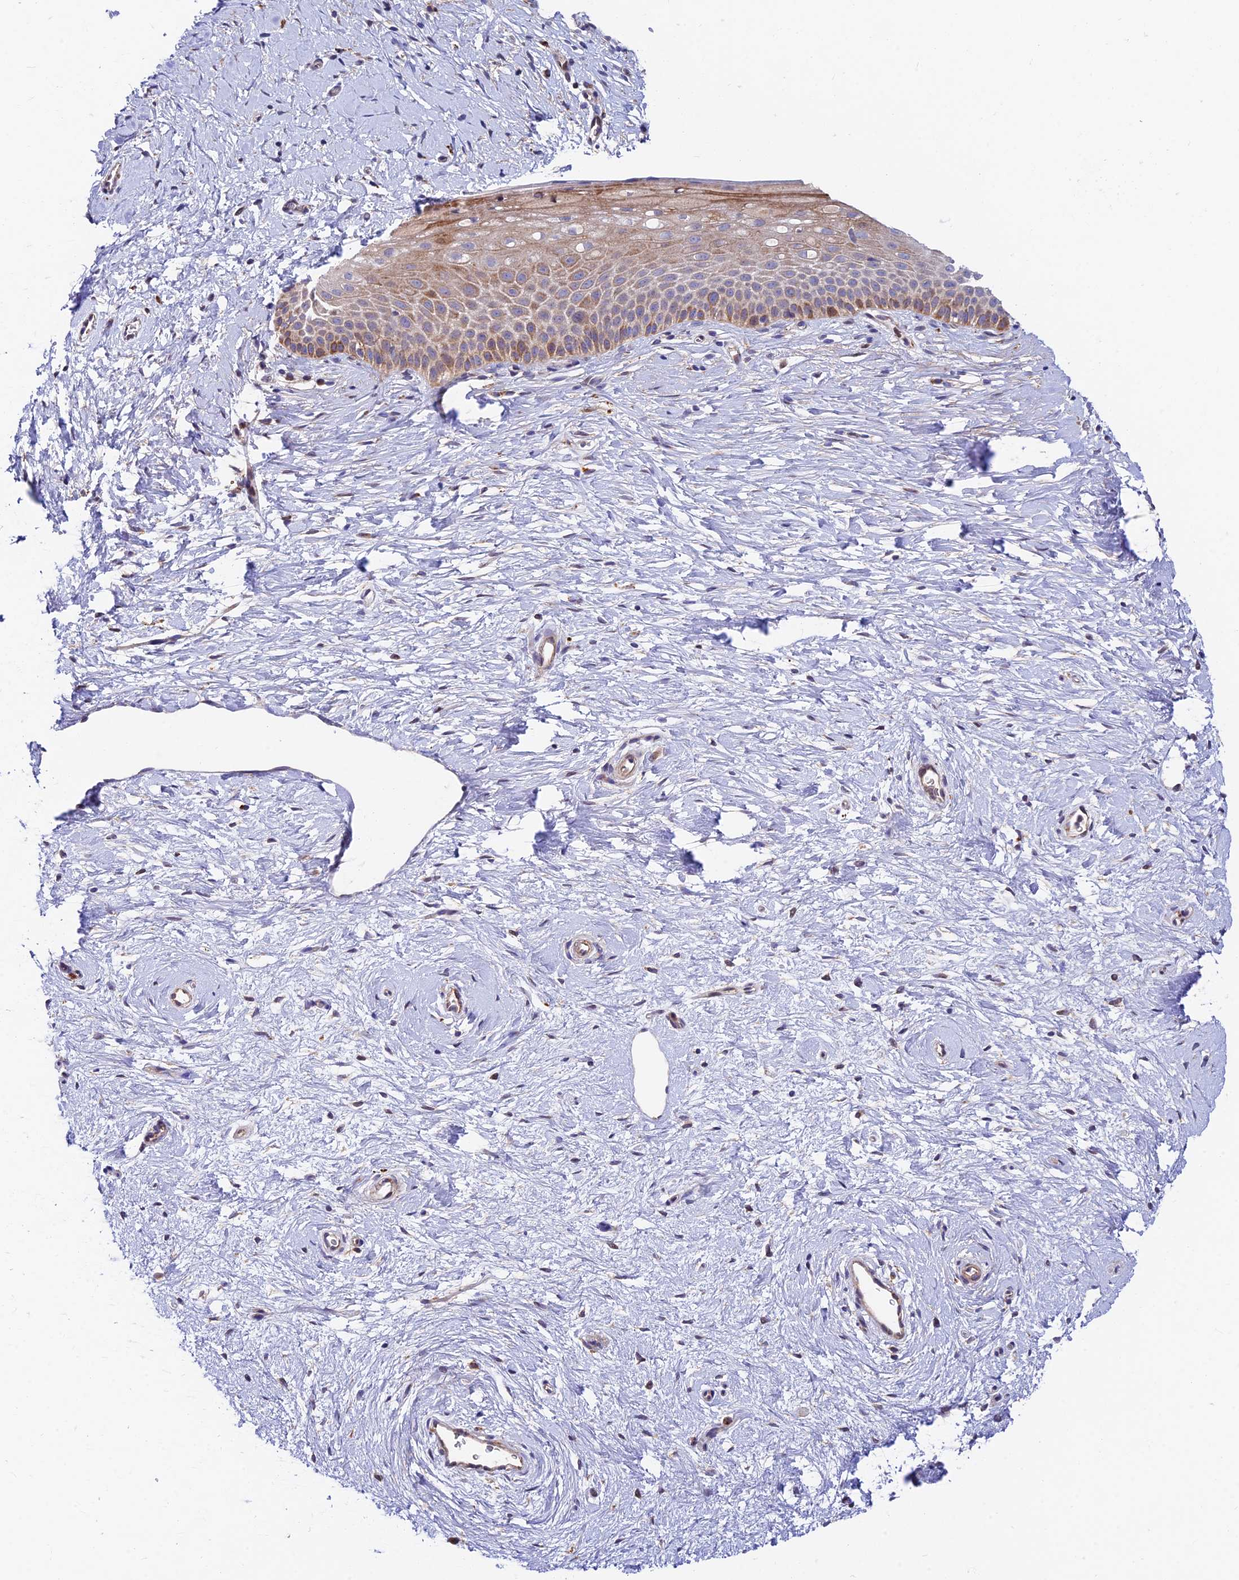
{"staining": {"intensity": "moderate", "quantity": ">75%", "location": "cytoplasmic/membranous"}, "tissue": "cervix", "cell_type": "Glandular cells", "image_type": "normal", "snomed": [{"axis": "morphology", "description": "Normal tissue, NOS"}, {"axis": "topography", "description": "Cervix"}], "caption": "Cervix stained for a protein (brown) demonstrates moderate cytoplasmic/membranous positive expression in about >75% of glandular cells.", "gene": "FUOM", "patient": {"sex": "female", "age": 57}}